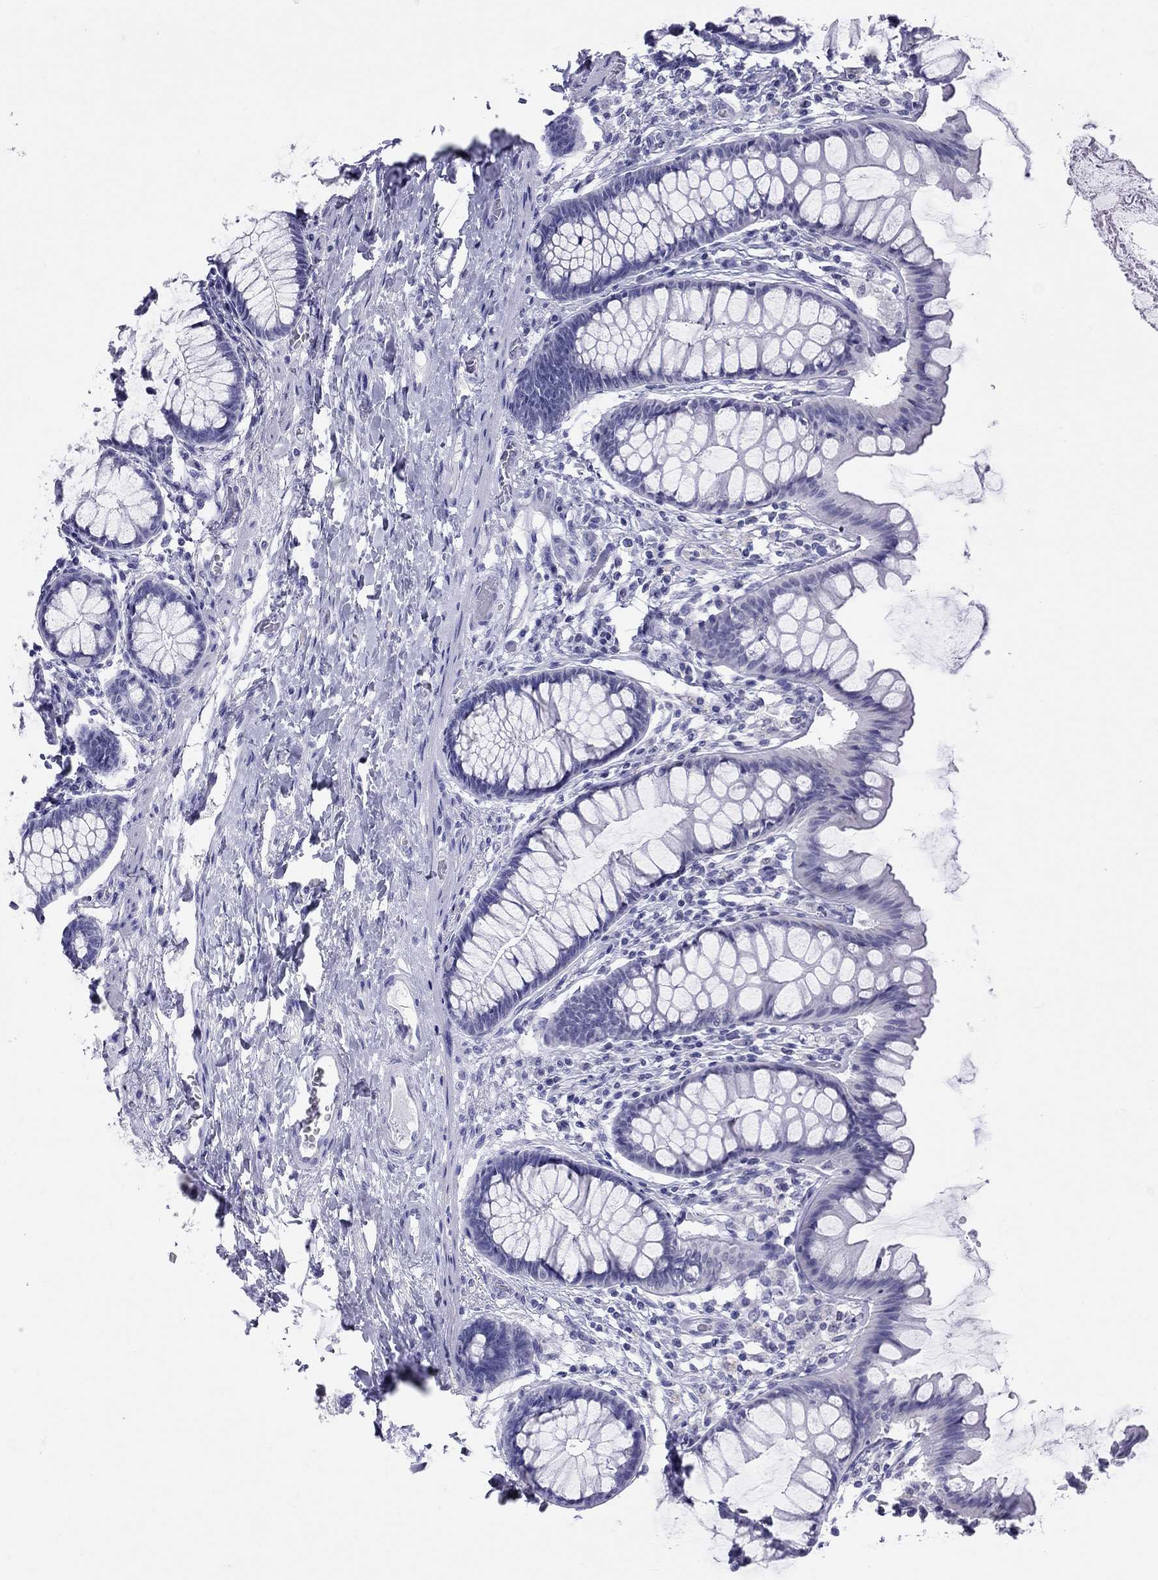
{"staining": {"intensity": "negative", "quantity": "none", "location": "none"}, "tissue": "colon", "cell_type": "Endothelial cells", "image_type": "normal", "snomed": [{"axis": "morphology", "description": "Normal tissue, NOS"}, {"axis": "topography", "description": "Colon"}], "caption": "DAB immunohistochemical staining of benign human colon shows no significant positivity in endothelial cells. Nuclei are stained in blue.", "gene": "LYAR", "patient": {"sex": "female", "age": 65}}